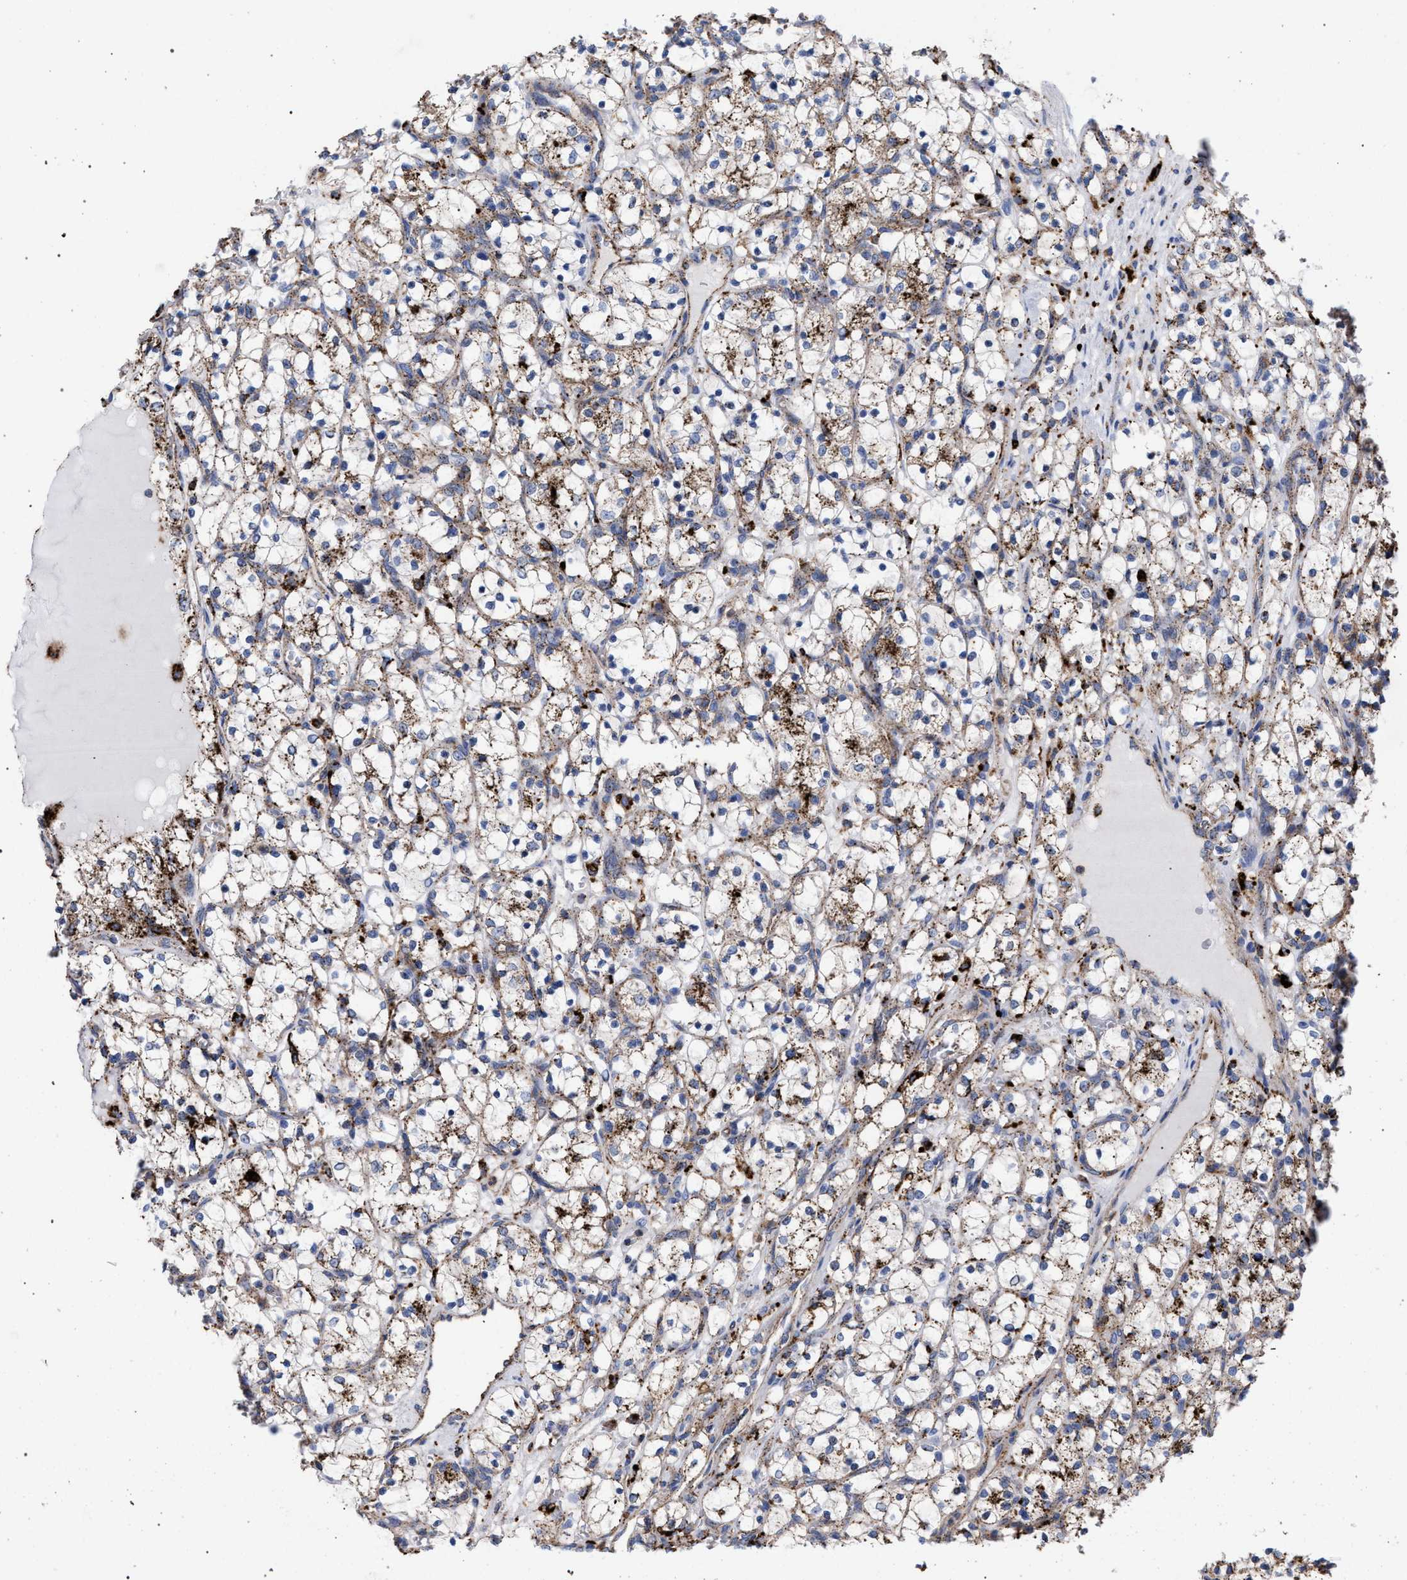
{"staining": {"intensity": "moderate", "quantity": ">75%", "location": "cytoplasmic/membranous"}, "tissue": "renal cancer", "cell_type": "Tumor cells", "image_type": "cancer", "snomed": [{"axis": "morphology", "description": "Adenocarcinoma, NOS"}, {"axis": "topography", "description": "Kidney"}], "caption": "Immunohistochemistry (IHC) micrograph of neoplastic tissue: human renal cancer (adenocarcinoma) stained using IHC demonstrates medium levels of moderate protein expression localized specifically in the cytoplasmic/membranous of tumor cells, appearing as a cytoplasmic/membranous brown color.", "gene": "PPT1", "patient": {"sex": "female", "age": 69}}